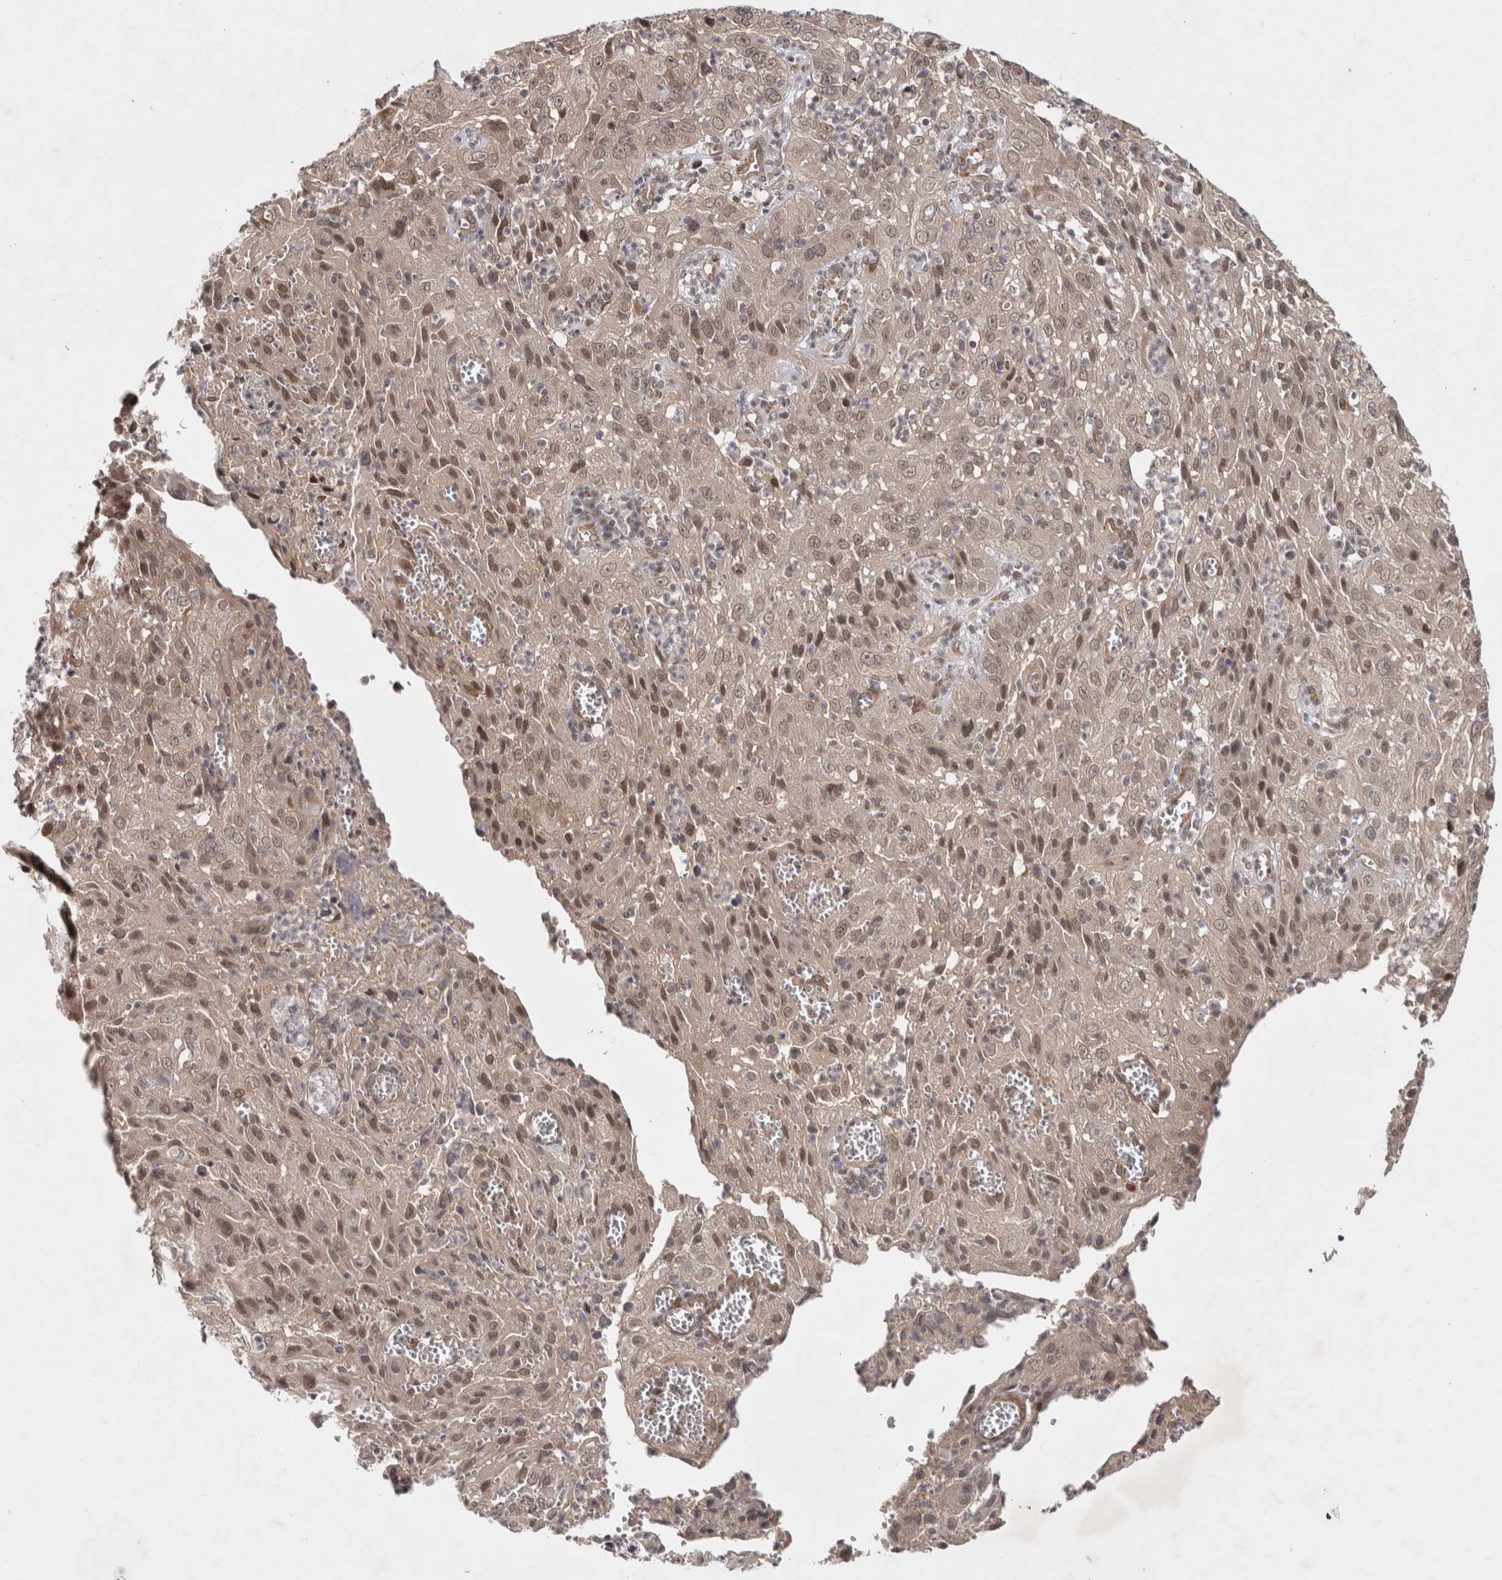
{"staining": {"intensity": "moderate", "quantity": ">75%", "location": "nuclear"}, "tissue": "cervical cancer", "cell_type": "Tumor cells", "image_type": "cancer", "snomed": [{"axis": "morphology", "description": "Squamous cell carcinoma, NOS"}, {"axis": "topography", "description": "Cervix"}], "caption": "Immunohistochemical staining of cervical squamous cell carcinoma displays moderate nuclear protein staining in about >75% of tumor cells.", "gene": "ZNF318", "patient": {"sex": "female", "age": 32}}